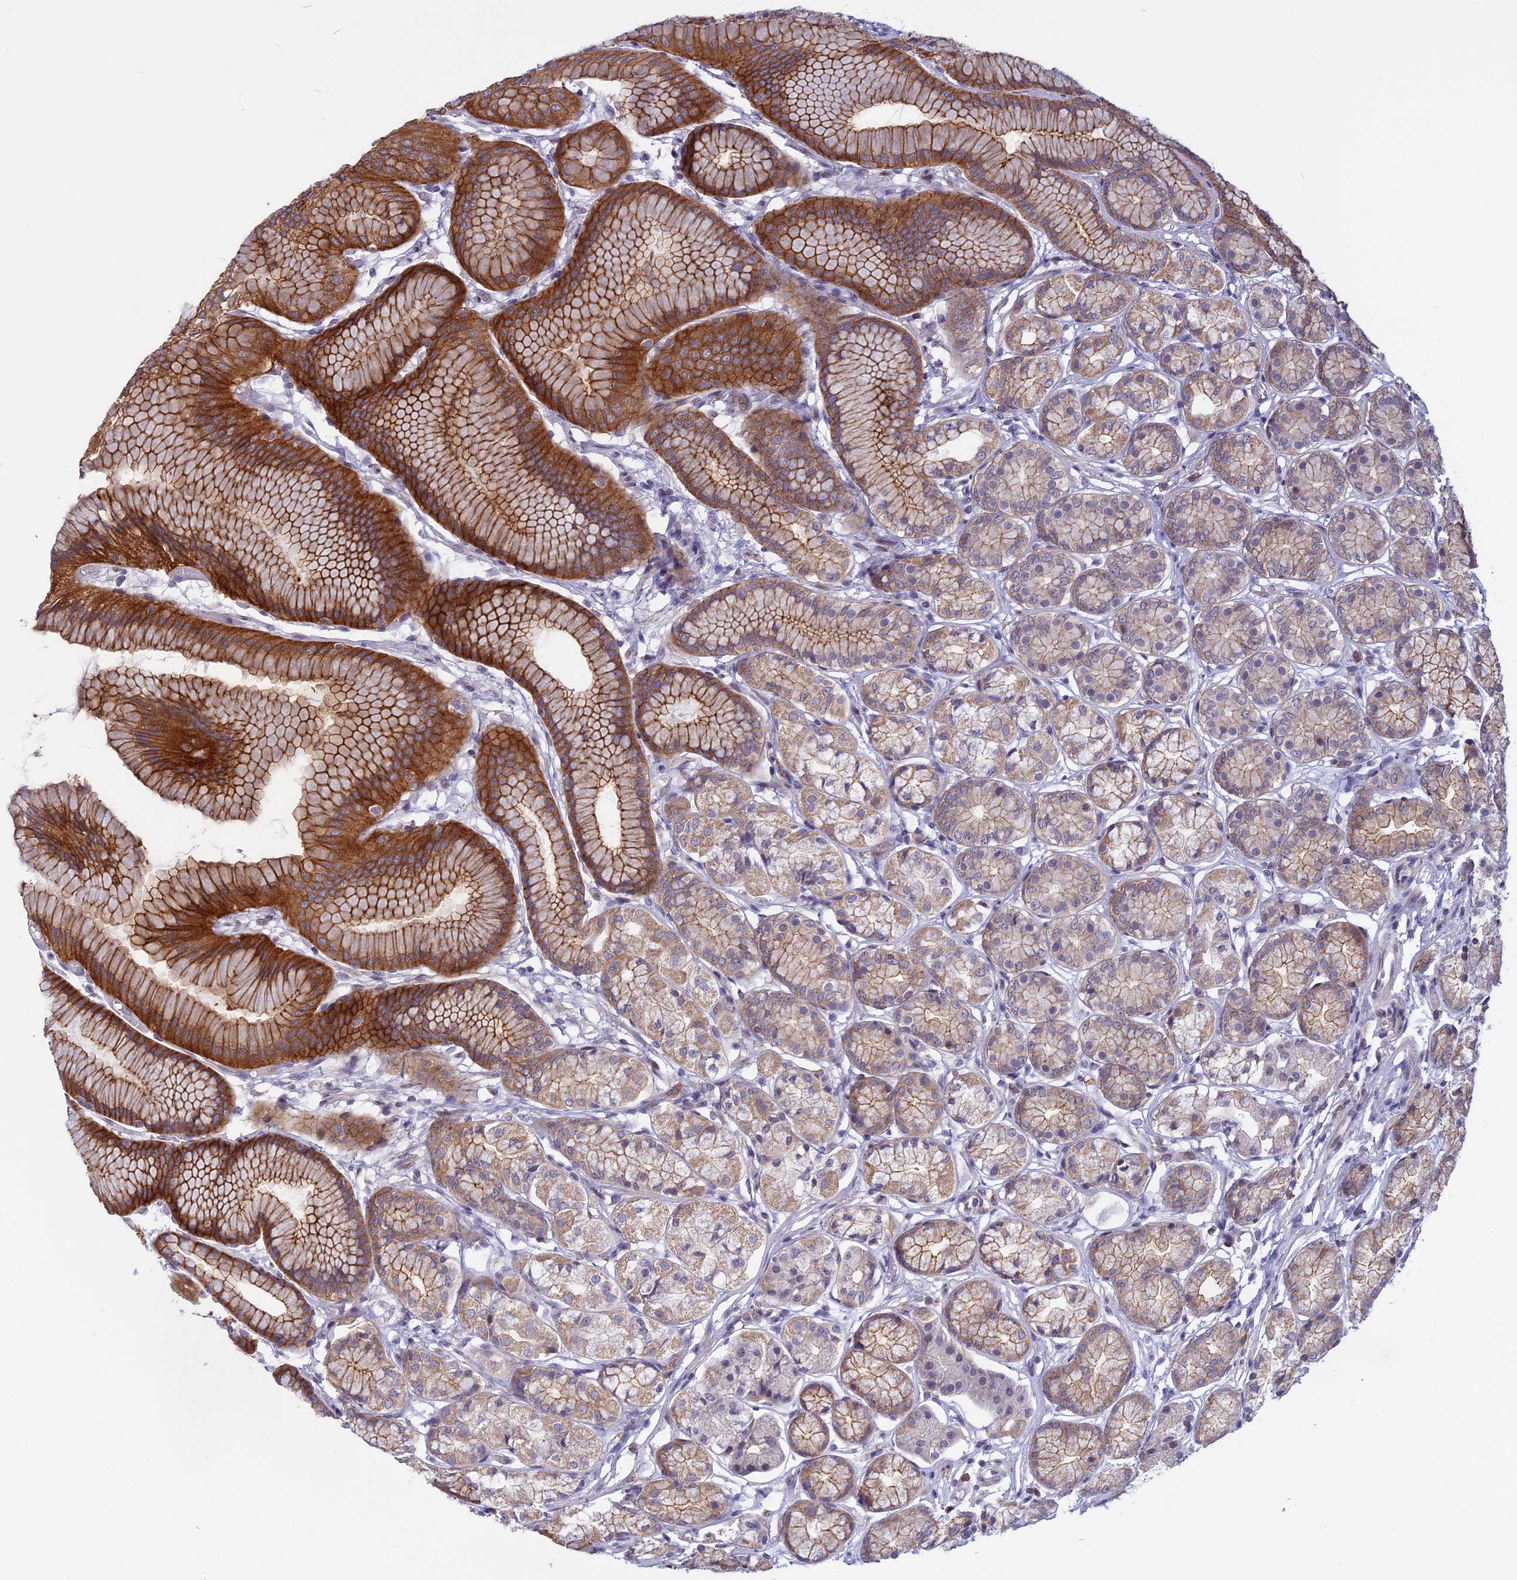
{"staining": {"intensity": "strong", "quantity": "25%-75%", "location": "cytoplasmic/membranous"}, "tissue": "stomach", "cell_type": "Glandular cells", "image_type": "normal", "snomed": [{"axis": "morphology", "description": "Normal tissue, NOS"}, {"axis": "morphology", "description": "Adenocarcinoma, NOS"}, {"axis": "morphology", "description": "Adenocarcinoma, High grade"}, {"axis": "topography", "description": "Stomach, upper"}, {"axis": "topography", "description": "Stomach"}], "caption": "Protein staining by IHC exhibits strong cytoplasmic/membranous positivity in approximately 25%-75% of glandular cells in unremarkable stomach.", "gene": "CORO2A", "patient": {"sex": "female", "age": 65}}